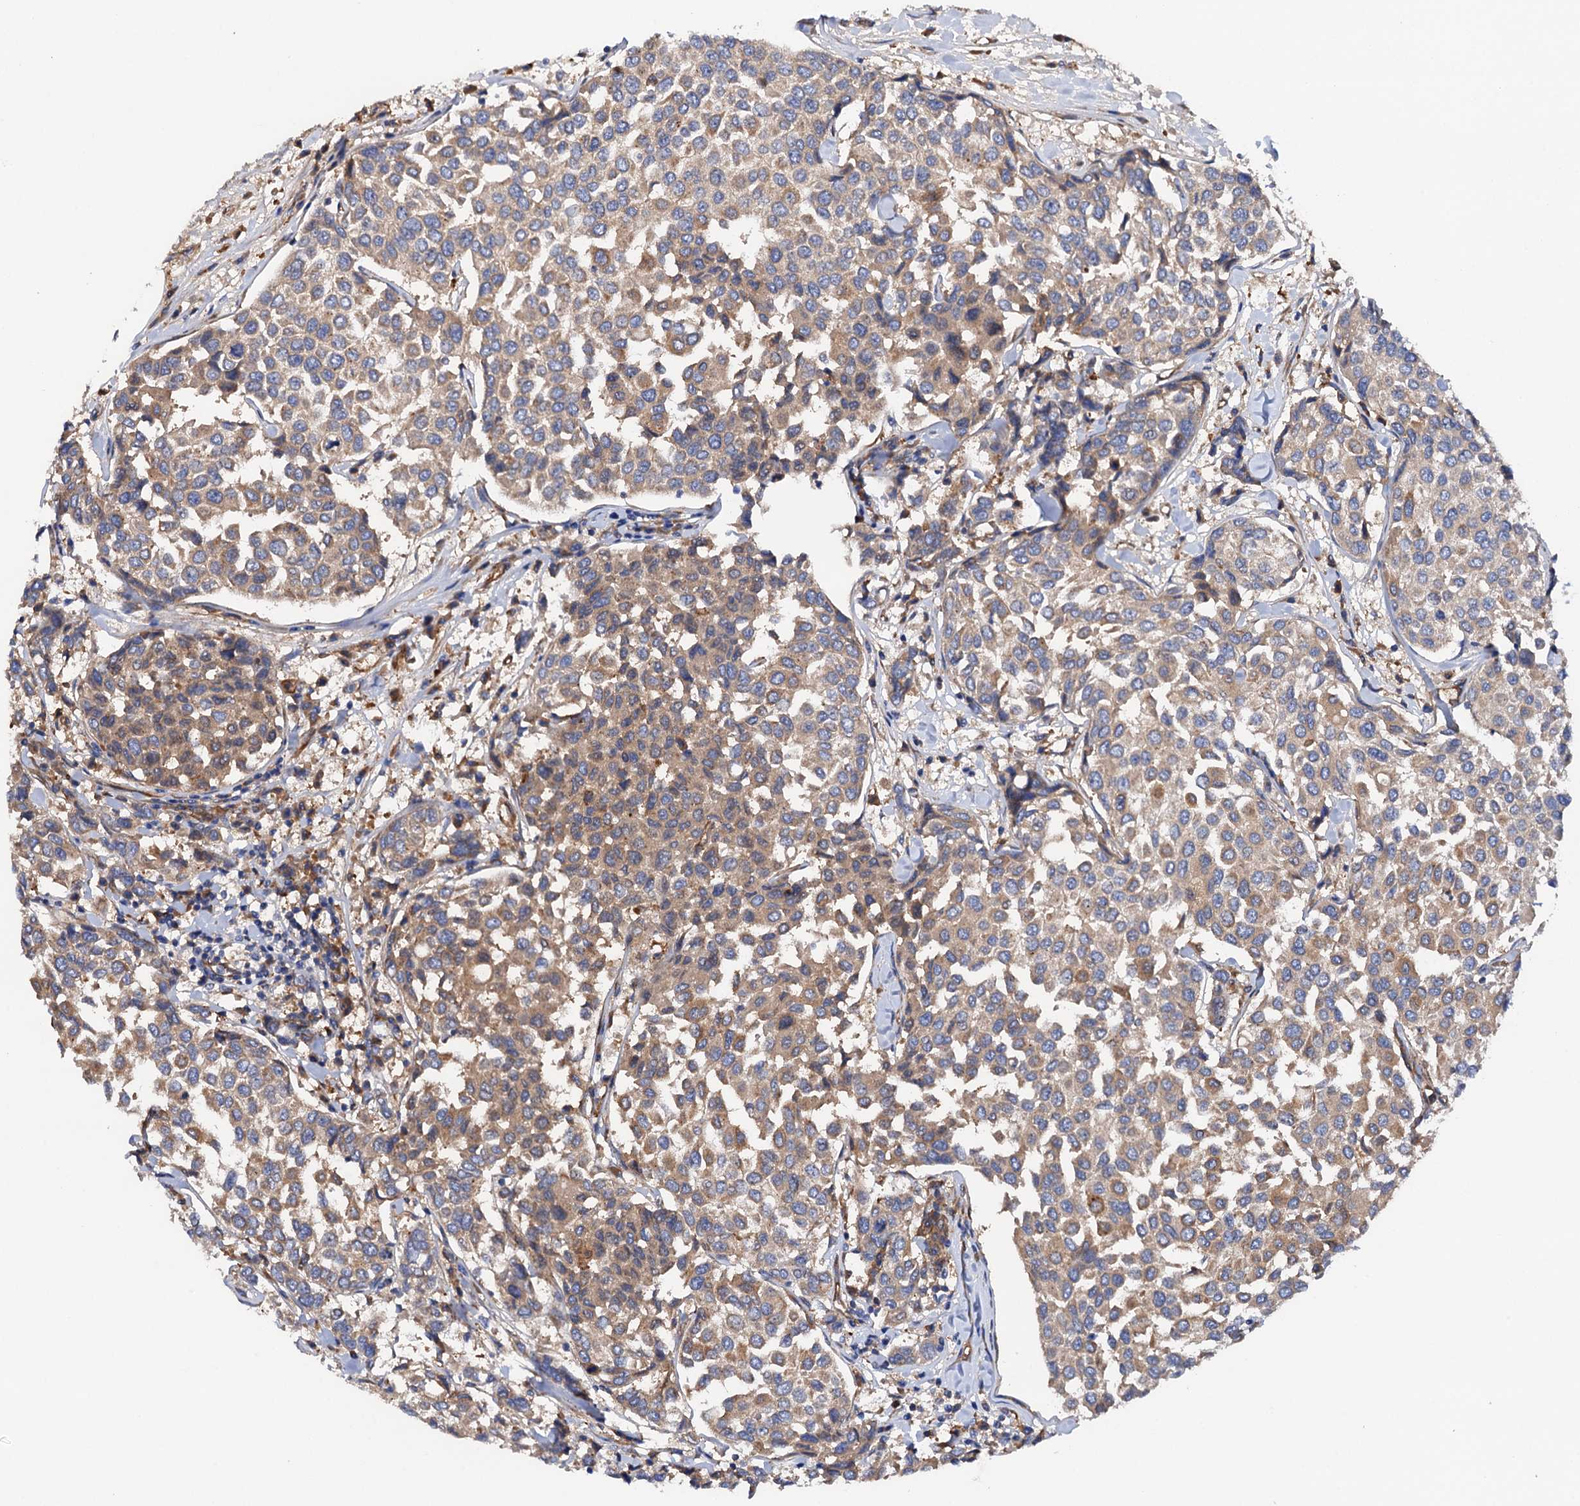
{"staining": {"intensity": "moderate", "quantity": ">75%", "location": "cytoplasmic/membranous"}, "tissue": "breast cancer", "cell_type": "Tumor cells", "image_type": "cancer", "snomed": [{"axis": "morphology", "description": "Duct carcinoma"}, {"axis": "topography", "description": "Breast"}], "caption": "IHC image of neoplastic tissue: infiltrating ductal carcinoma (breast) stained using immunohistochemistry shows medium levels of moderate protein expression localized specifically in the cytoplasmic/membranous of tumor cells, appearing as a cytoplasmic/membranous brown color.", "gene": "MRPL48", "patient": {"sex": "female", "age": 55}}